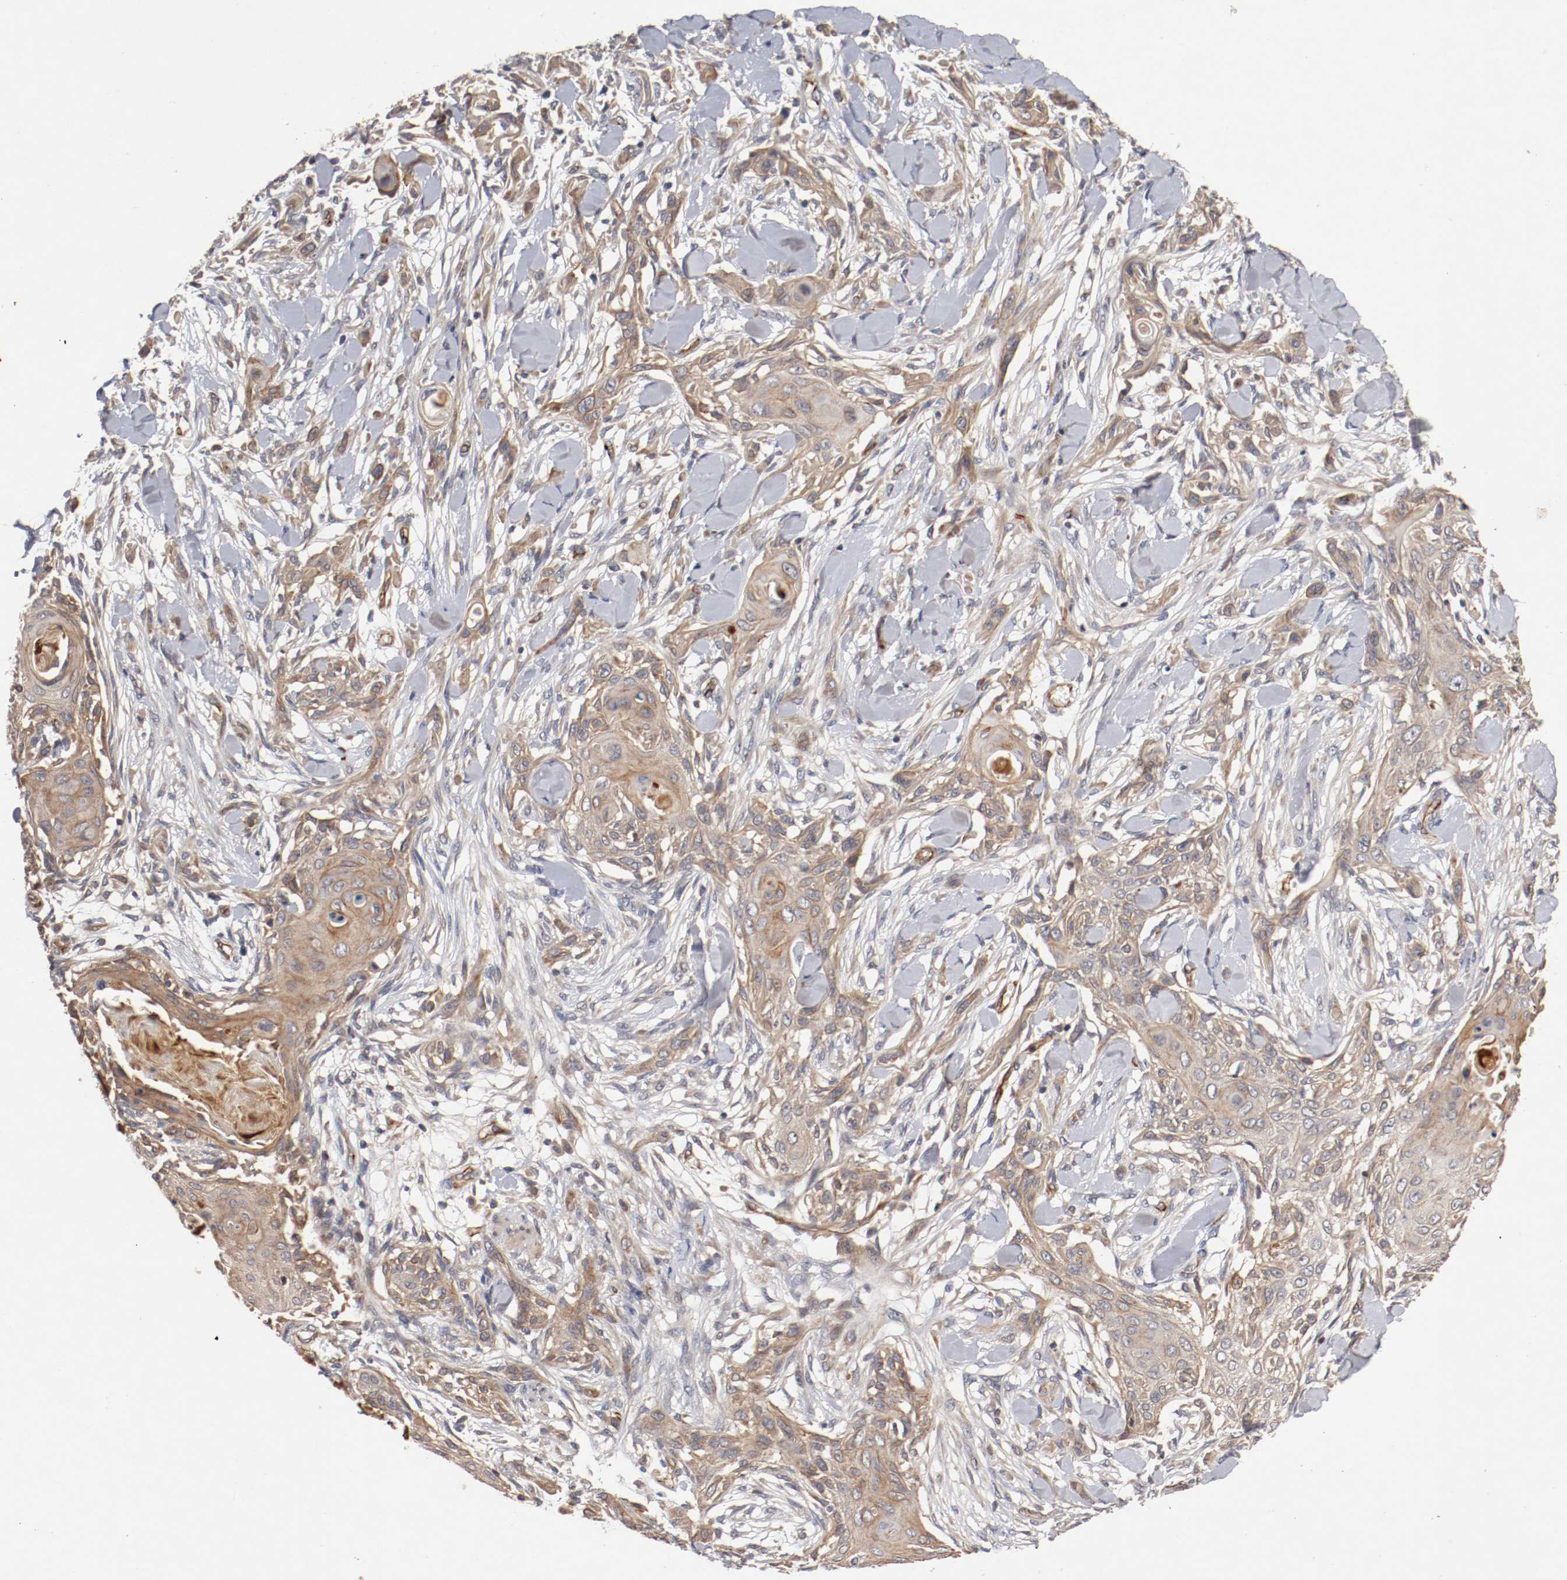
{"staining": {"intensity": "weak", "quantity": ">75%", "location": "cytoplasmic/membranous"}, "tissue": "skin cancer", "cell_type": "Tumor cells", "image_type": "cancer", "snomed": [{"axis": "morphology", "description": "Squamous cell carcinoma, NOS"}, {"axis": "topography", "description": "Skin"}], "caption": "This is a photomicrograph of IHC staining of skin squamous cell carcinoma, which shows weak expression in the cytoplasmic/membranous of tumor cells.", "gene": "TYK2", "patient": {"sex": "female", "age": 59}}